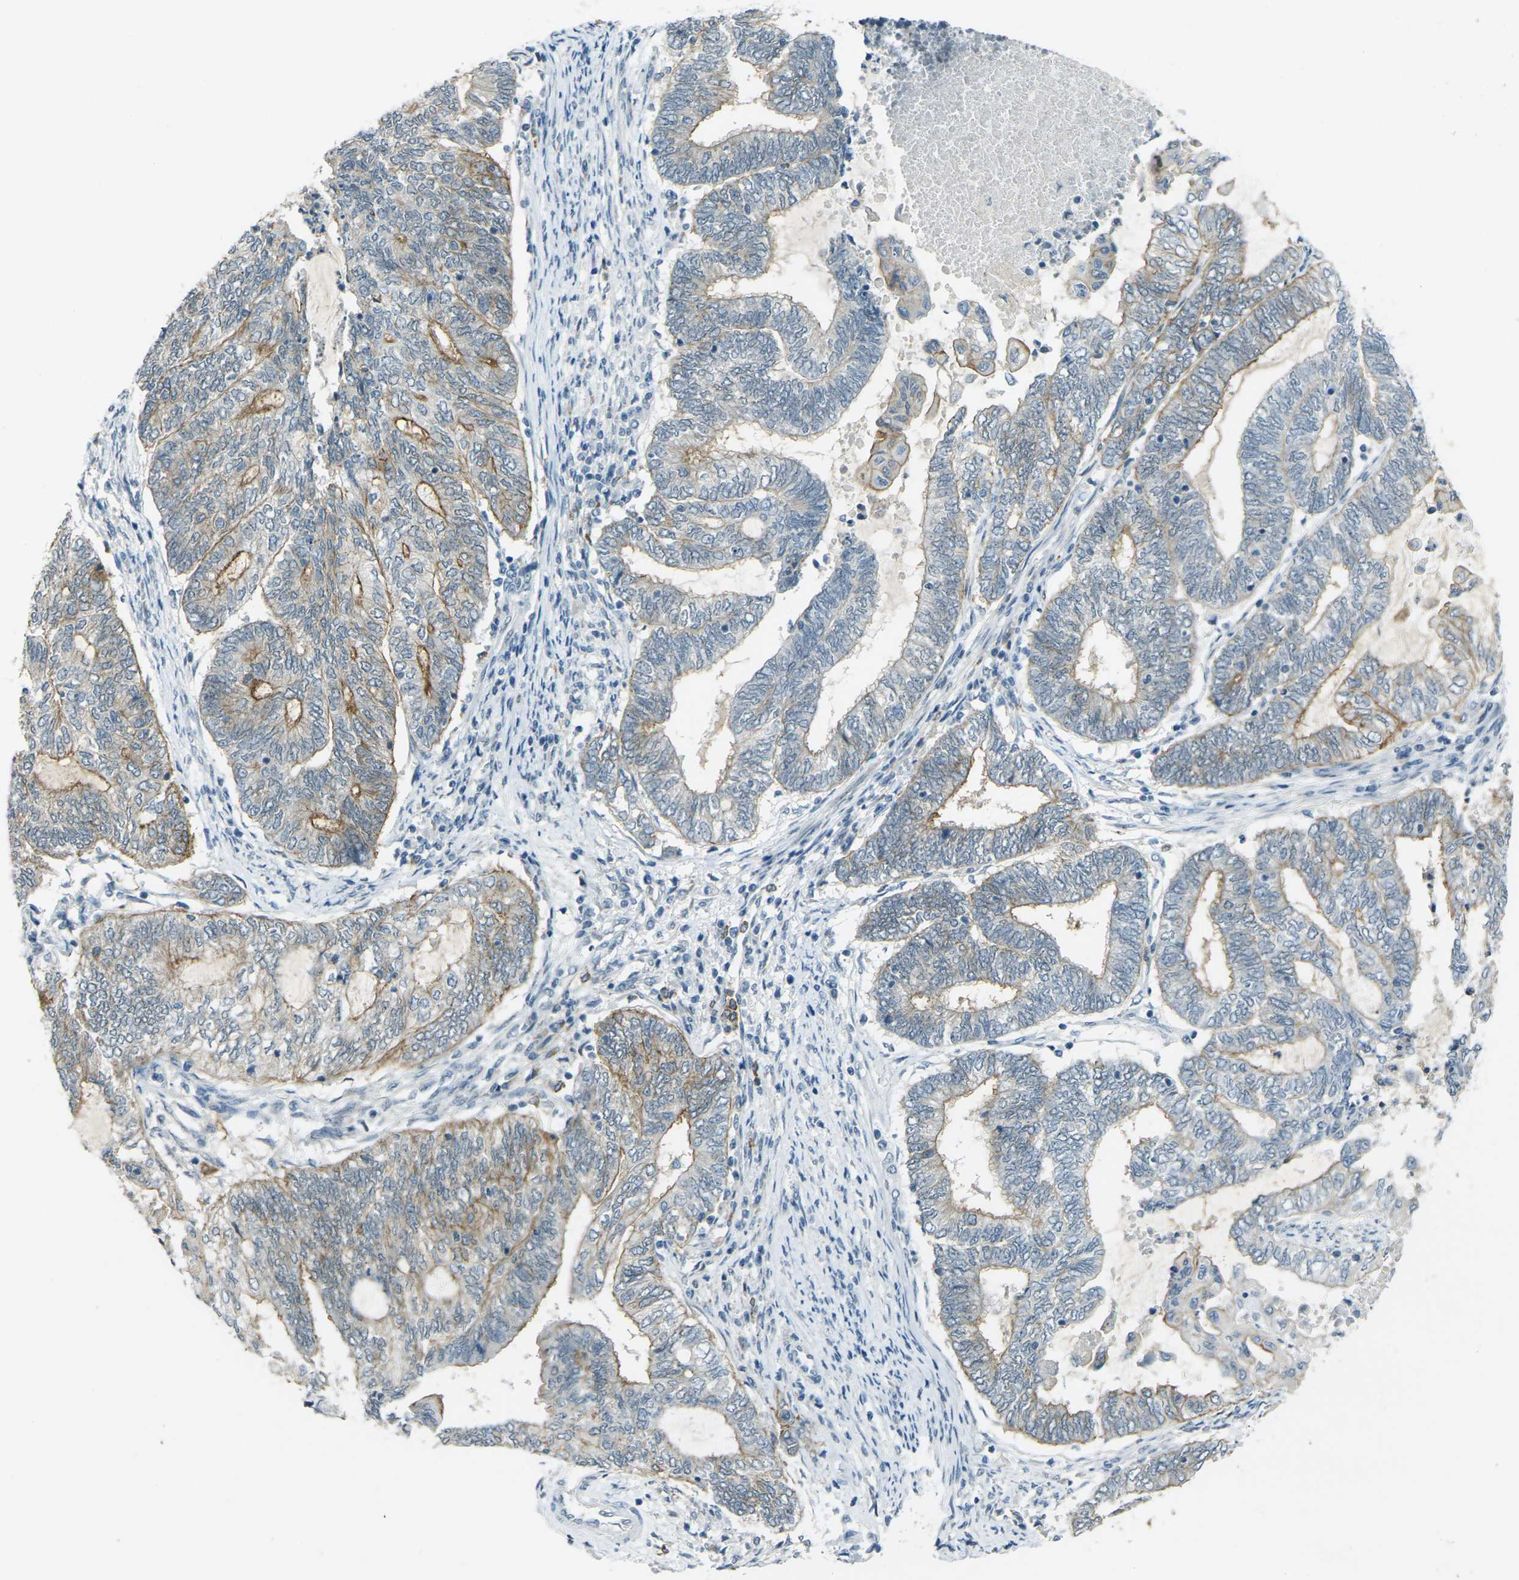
{"staining": {"intensity": "moderate", "quantity": ">75%", "location": "cytoplasmic/membranous"}, "tissue": "endometrial cancer", "cell_type": "Tumor cells", "image_type": "cancer", "snomed": [{"axis": "morphology", "description": "Adenocarcinoma, NOS"}, {"axis": "topography", "description": "Uterus"}, {"axis": "topography", "description": "Endometrium"}], "caption": "Human adenocarcinoma (endometrial) stained for a protein (brown) exhibits moderate cytoplasmic/membranous positive staining in about >75% of tumor cells.", "gene": "SPTBN2", "patient": {"sex": "female", "age": 70}}